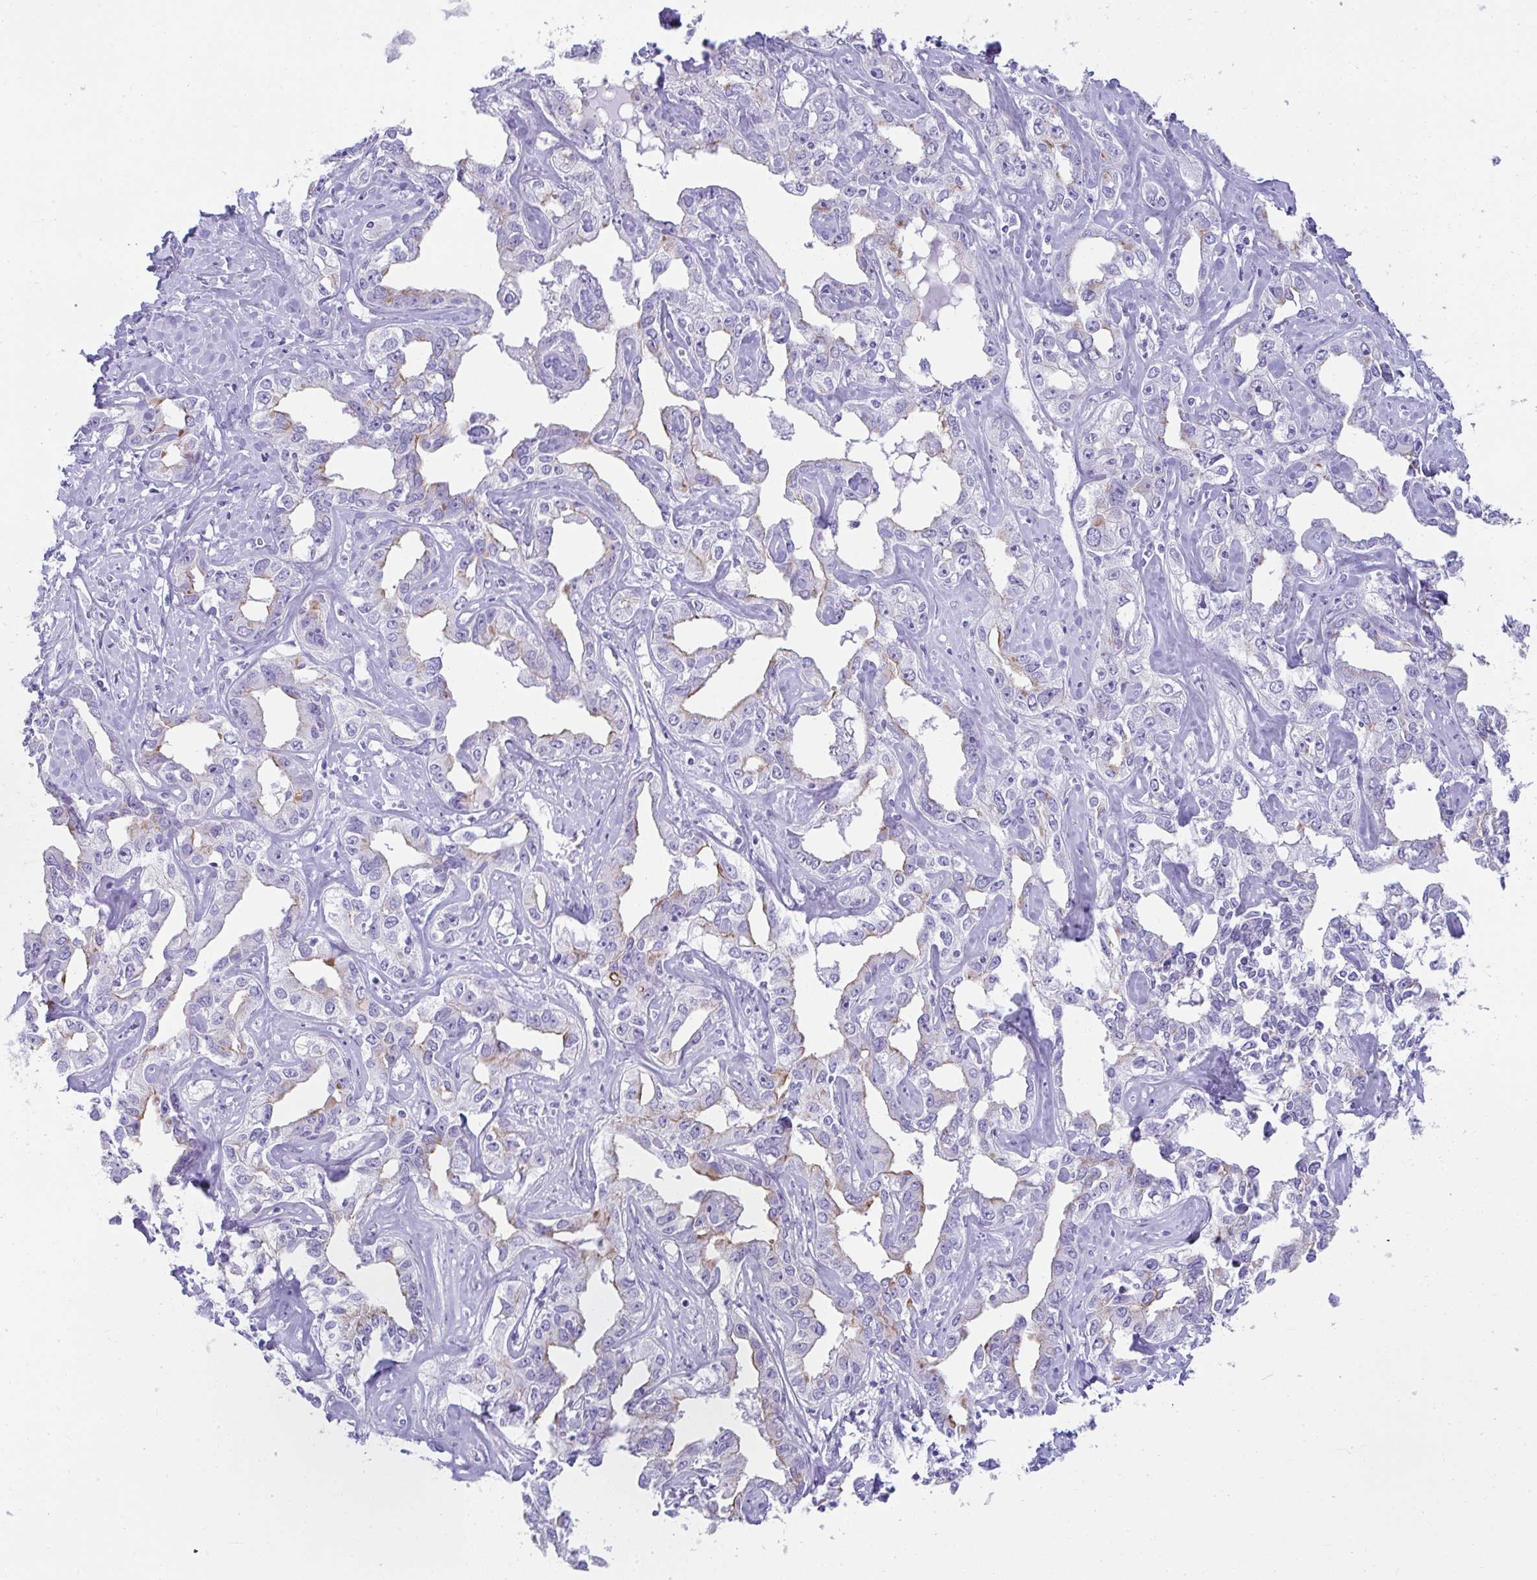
{"staining": {"intensity": "weak", "quantity": "<25%", "location": "cytoplasmic/membranous"}, "tissue": "liver cancer", "cell_type": "Tumor cells", "image_type": "cancer", "snomed": [{"axis": "morphology", "description": "Cholangiocarcinoma"}, {"axis": "topography", "description": "Liver"}], "caption": "Immunohistochemical staining of human liver cholangiocarcinoma exhibits no significant staining in tumor cells.", "gene": "RASL10A", "patient": {"sex": "male", "age": 59}}